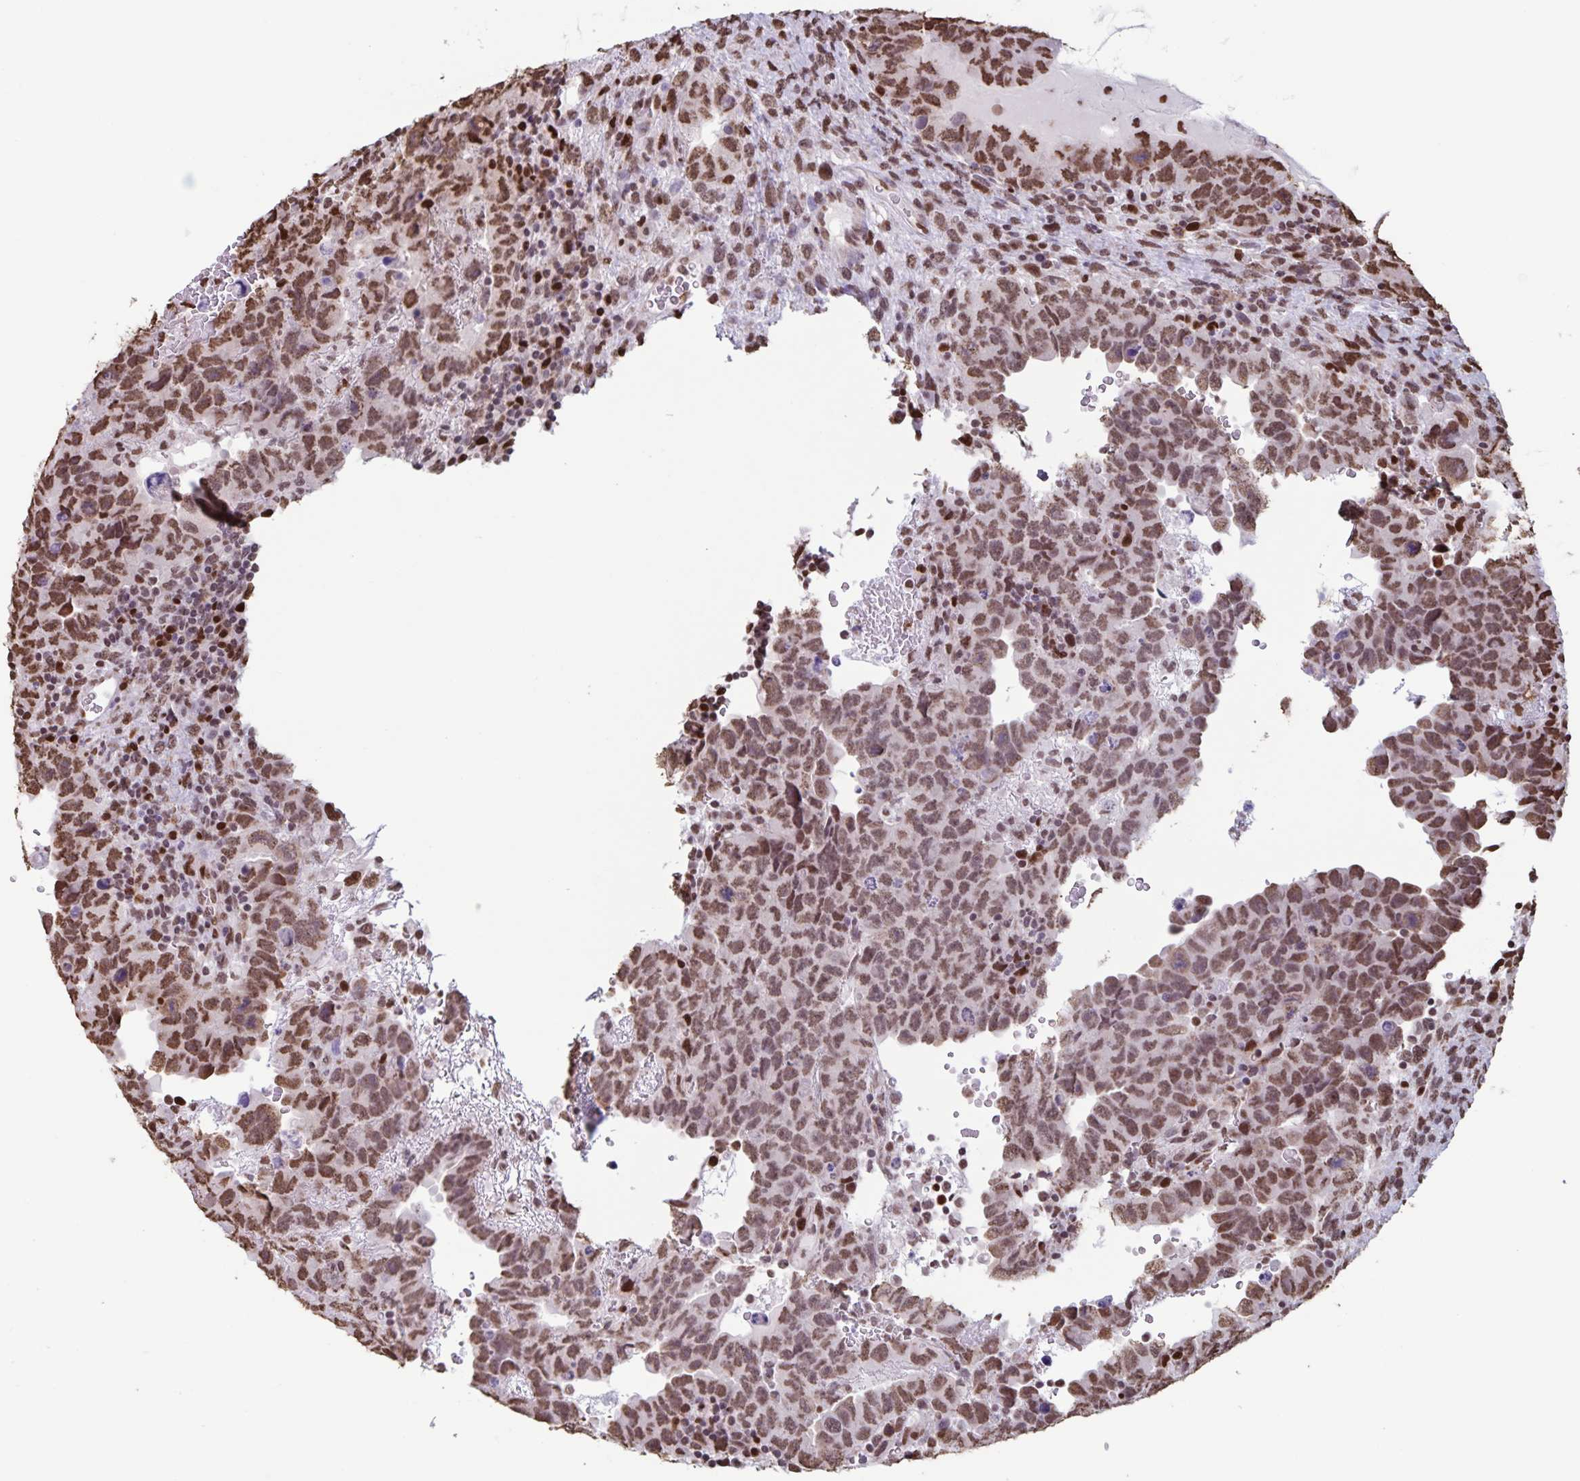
{"staining": {"intensity": "moderate", "quantity": ">75%", "location": "nuclear"}, "tissue": "testis cancer", "cell_type": "Tumor cells", "image_type": "cancer", "snomed": [{"axis": "morphology", "description": "Carcinoma, Embryonal, NOS"}, {"axis": "topography", "description": "Testis"}], "caption": "Tumor cells demonstrate moderate nuclear staining in approximately >75% of cells in testis embryonal carcinoma.", "gene": "DUT", "patient": {"sex": "male", "age": 24}}